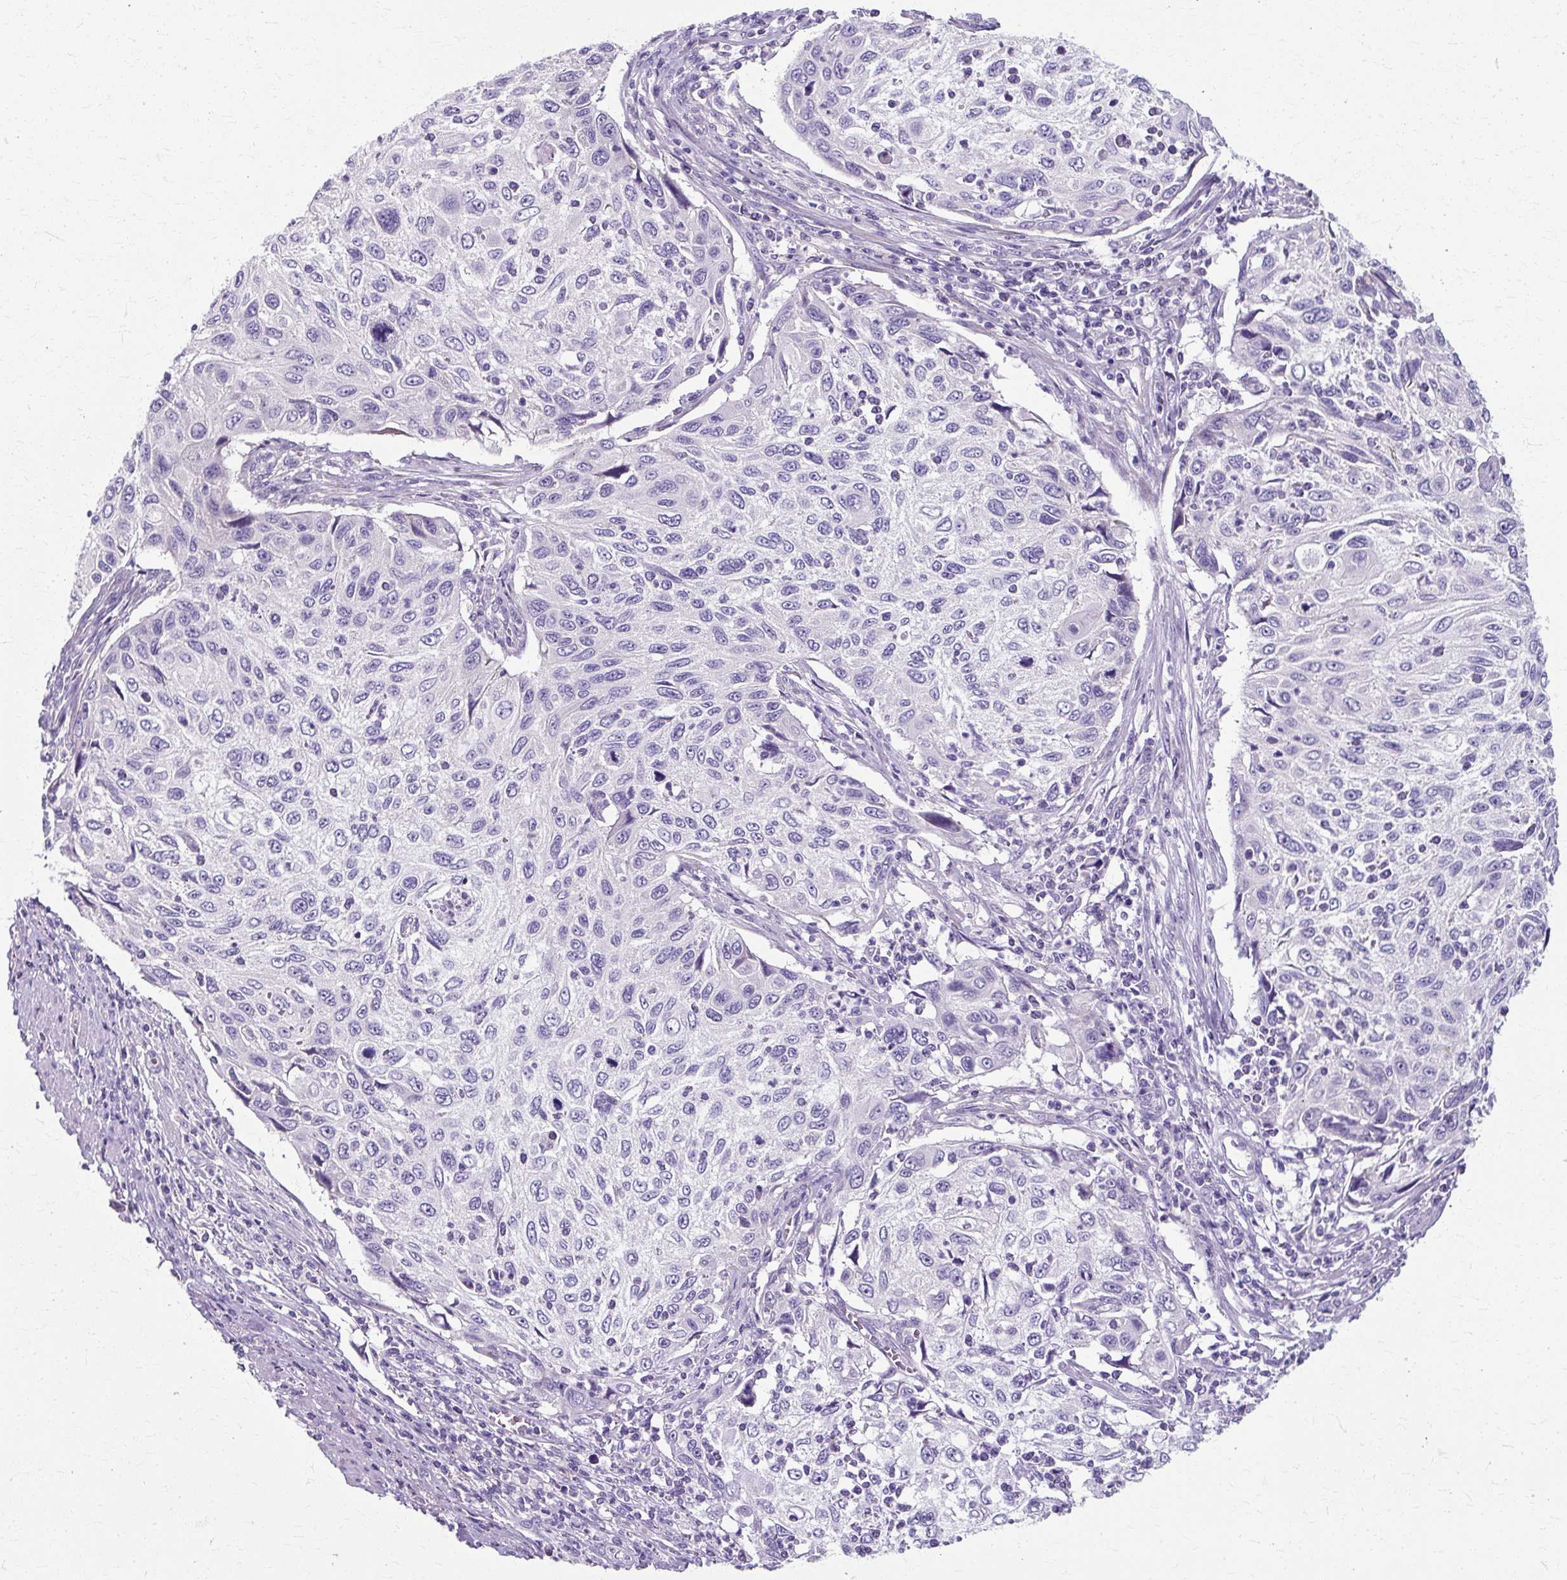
{"staining": {"intensity": "negative", "quantity": "none", "location": "none"}, "tissue": "cervical cancer", "cell_type": "Tumor cells", "image_type": "cancer", "snomed": [{"axis": "morphology", "description": "Squamous cell carcinoma, NOS"}, {"axis": "topography", "description": "Cervix"}], "caption": "Tumor cells show no significant protein expression in cervical squamous cell carcinoma.", "gene": "ZNF555", "patient": {"sex": "female", "age": 70}}